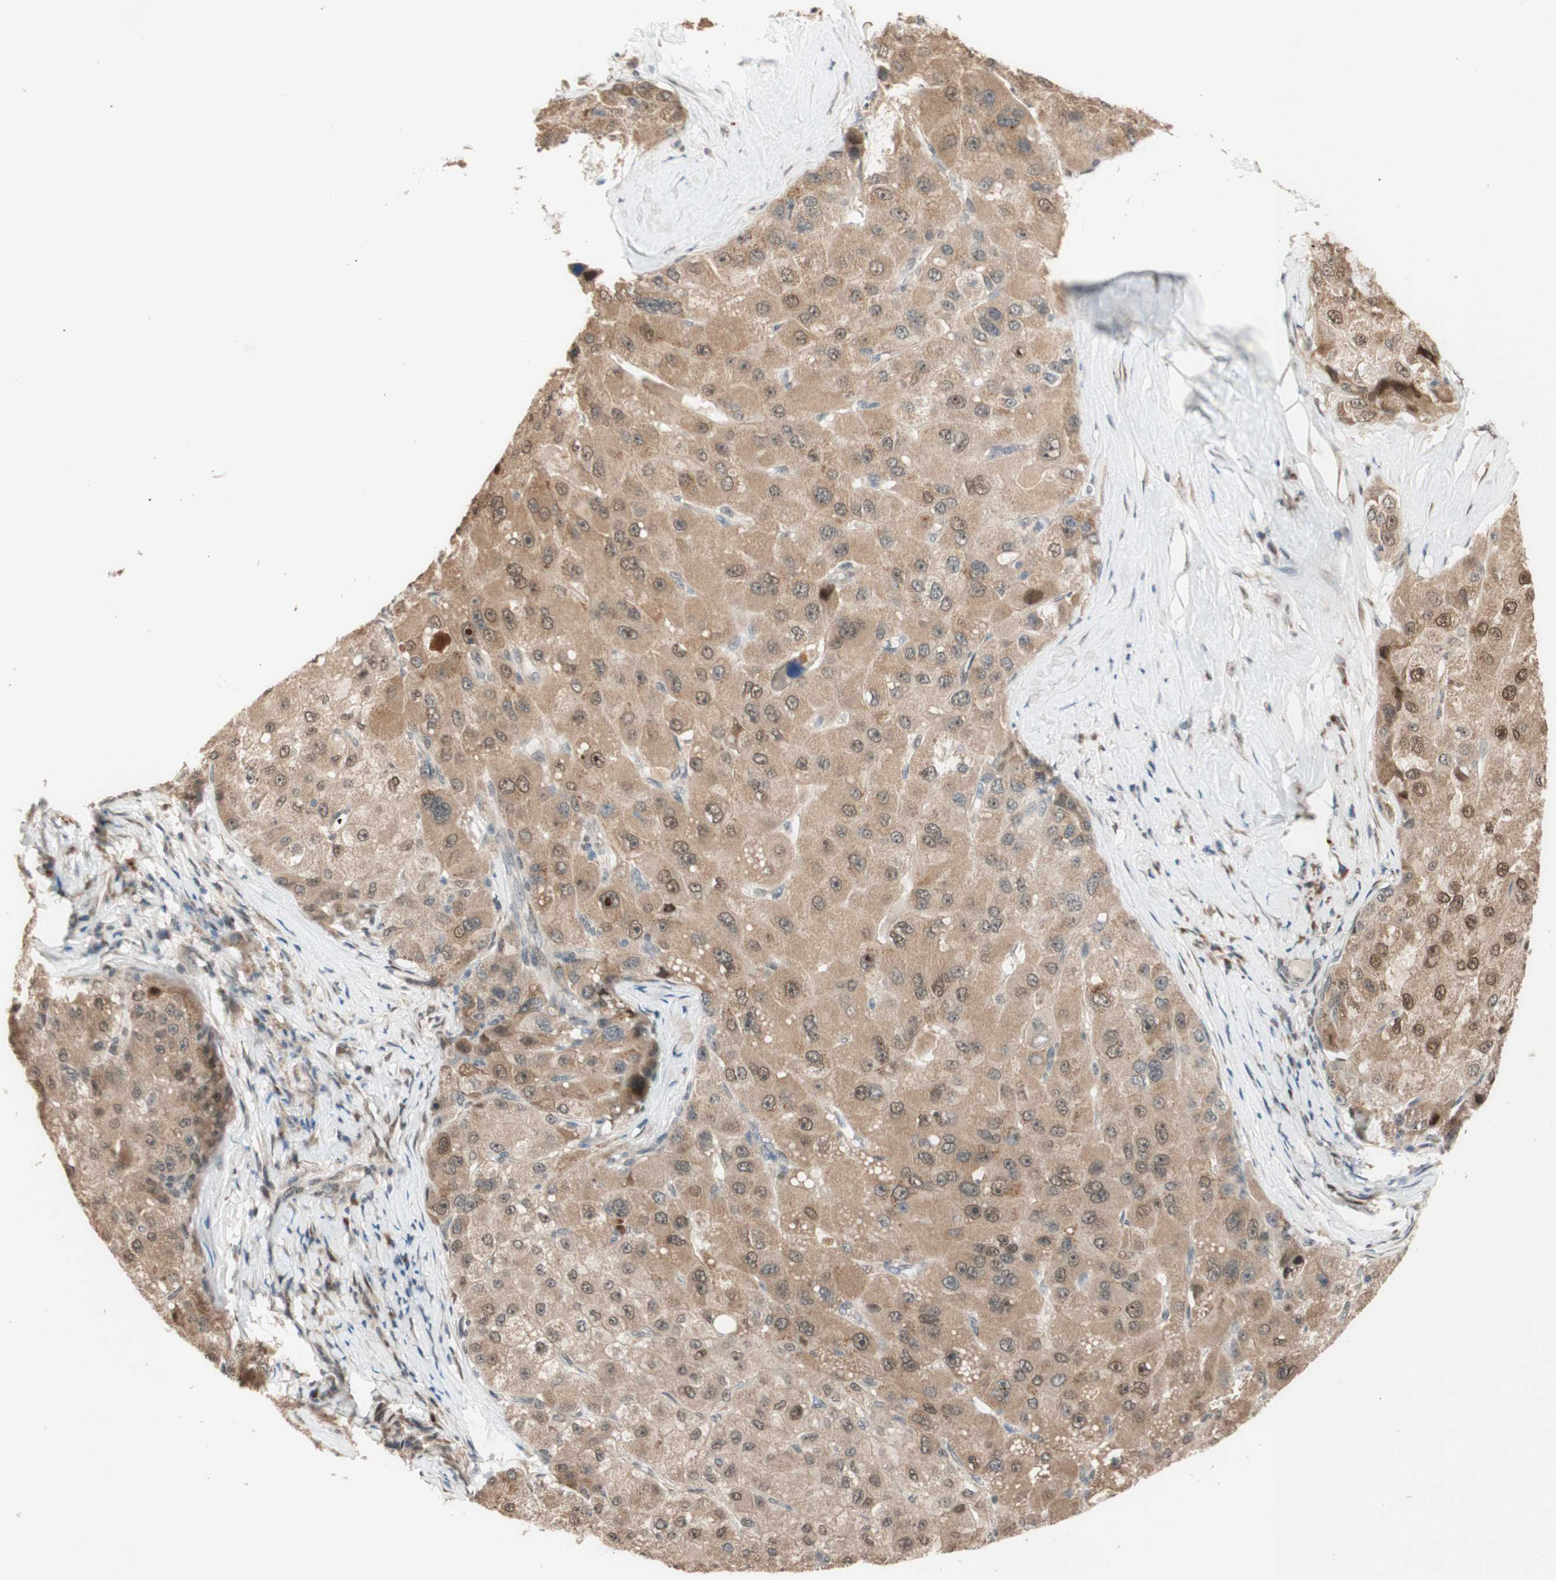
{"staining": {"intensity": "moderate", "quantity": ">75%", "location": "cytoplasmic/membranous,nuclear"}, "tissue": "liver cancer", "cell_type": "Tumor cells", "image_type": "cancer", "snomed": [{"axis": "morphology", "description": "Carcinoma, Hepatocellular, NOS"}, {"axis": "topography", "description": "Liver"}], "caption": "Moderate cytoplasmic/membranous and nuclear positivity for a protein is seen in about >75% of tumor cells of hepatocellular carcinoma (liver) using IHC.", "gene": "CCNC", "patient": {"sex": "male", "age": 80}}